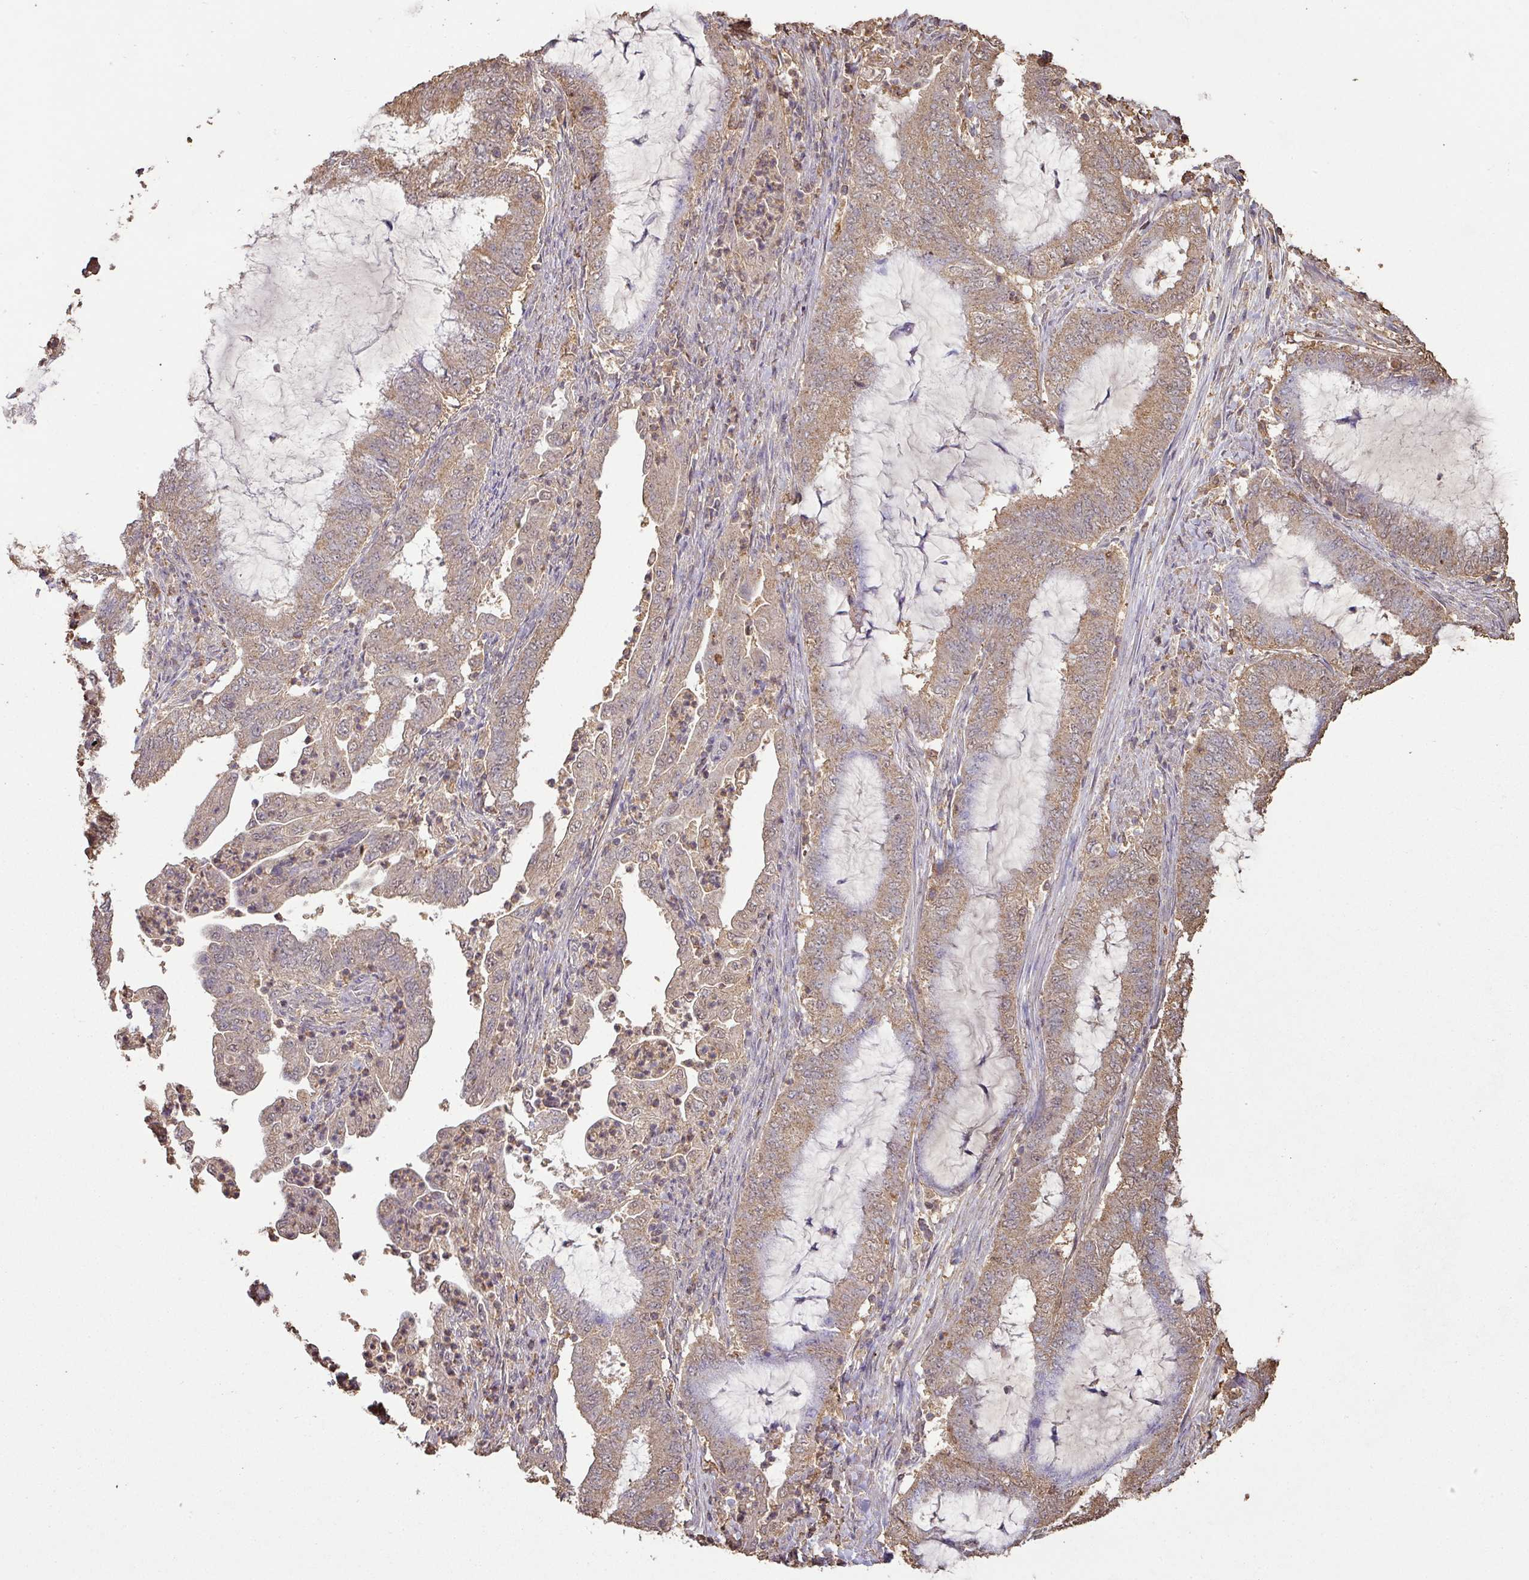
{"staining": {"intensity": "moderate", "quantity": "25%-75%", "location": "cytoplasmic/membranous"}, "tissue": "endometrial cancer", "cell_type": "Tumor cells", "image_type": "cancer", "snomed": [{"axis": "morphology", "description": "Adenocarcinoma, NOS"}, {"axis": "topography", "description": "Endometrium"}], "caption": "The photomicrograph reveals staining of endometrial adenocarcinoma, revealing moderate cytoplasmic/membranous protein expression (brown color) within tumor cells.", "gene": "ATAT1", "patient": {"sex": "female", "age": 51}}